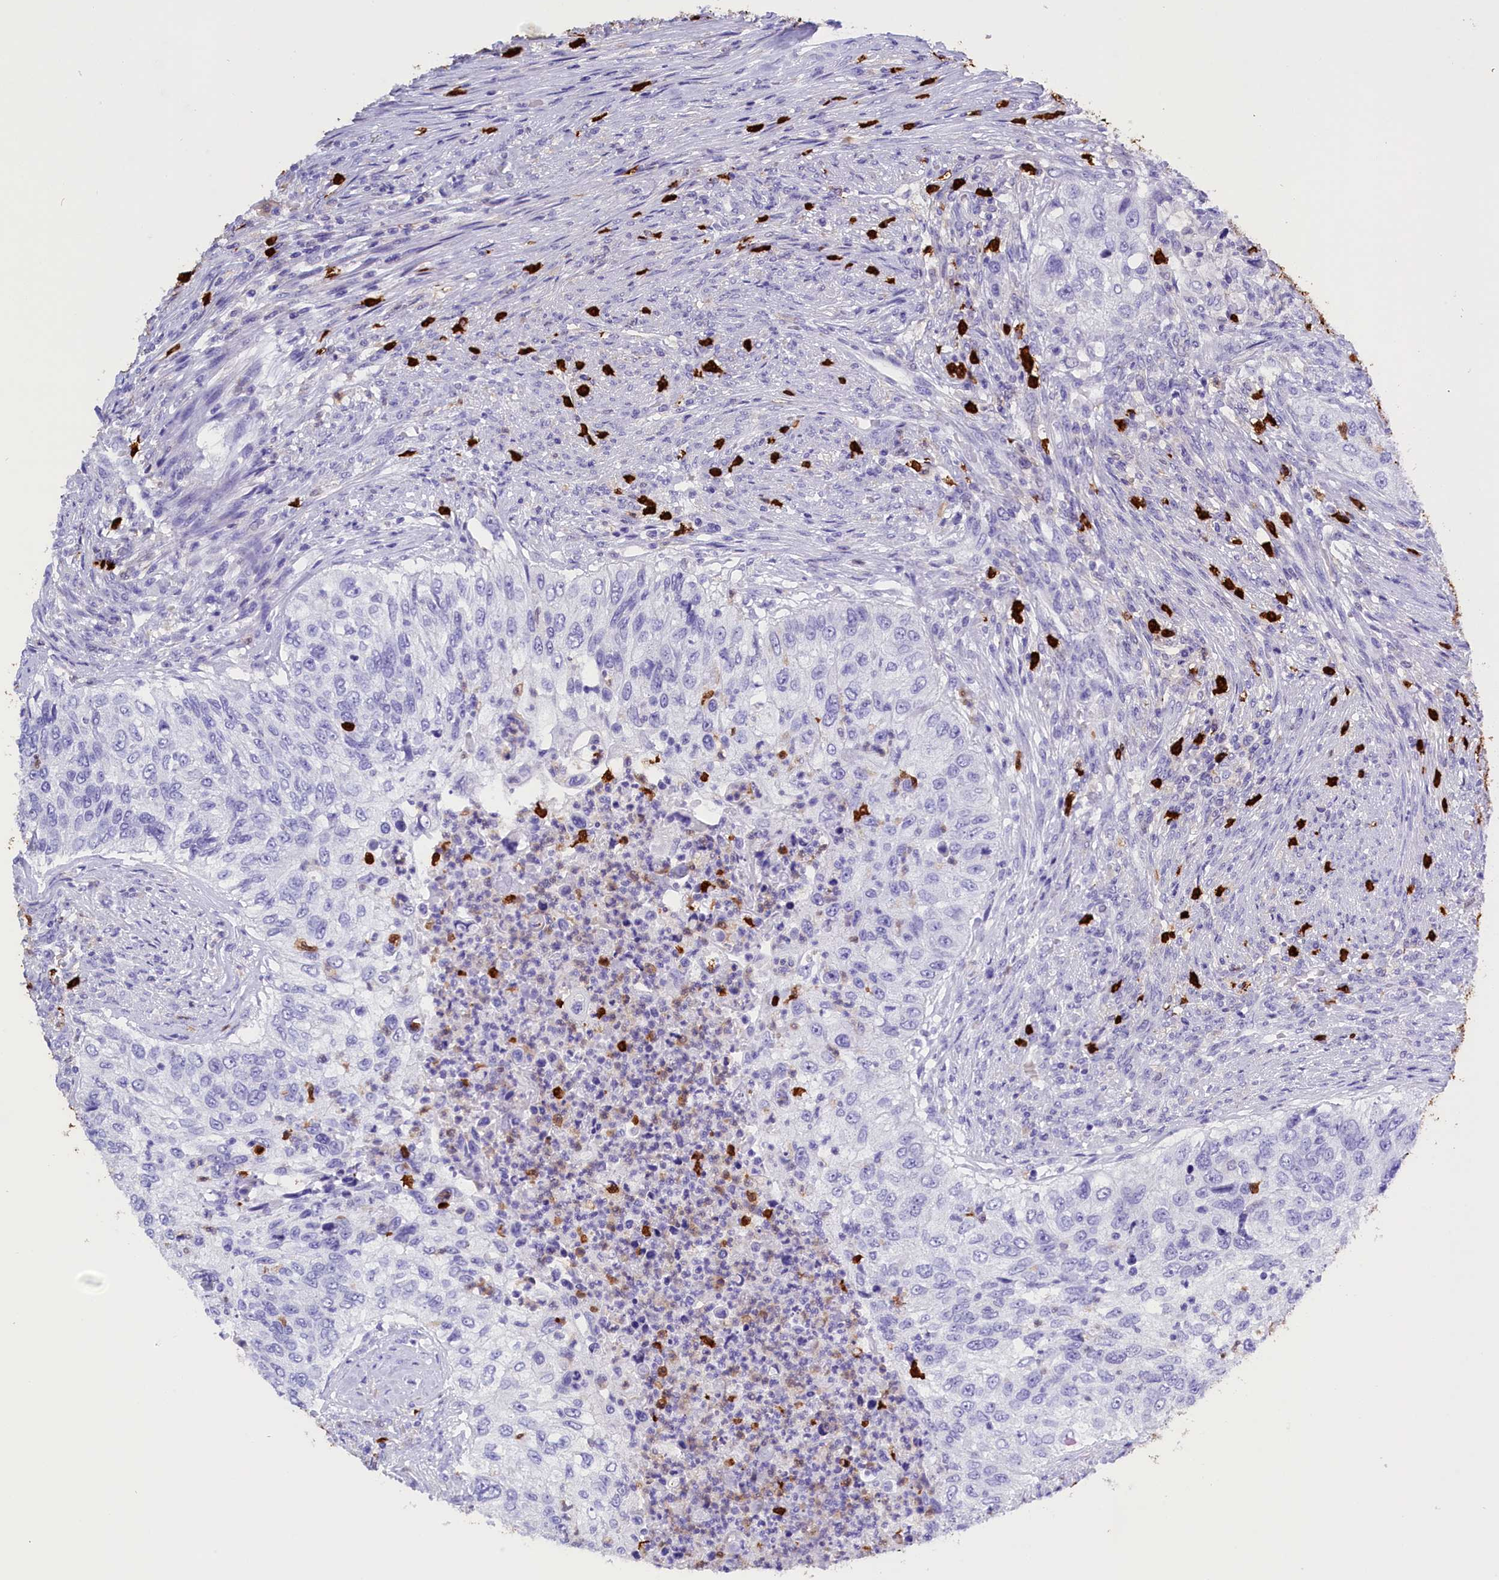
{"staining": {"intensity": "negative", "quantity": "none", "location": "none"}, "tissue": "urothelial cancer", "cell_type": "Tumor cells", "image_type": "cancer", "snomed": [{"axis": "morphology", "description": "Urothelial carcinoma, High grade"}, {"axis": "topography", "description": "Urinary bladder"}], "caption": "Urothelial cancer was stained to show a protein in brown. There is no significant expression in tumor cells.", "gene": "CLC", "patient": {"sex": "female", "age": 60}}